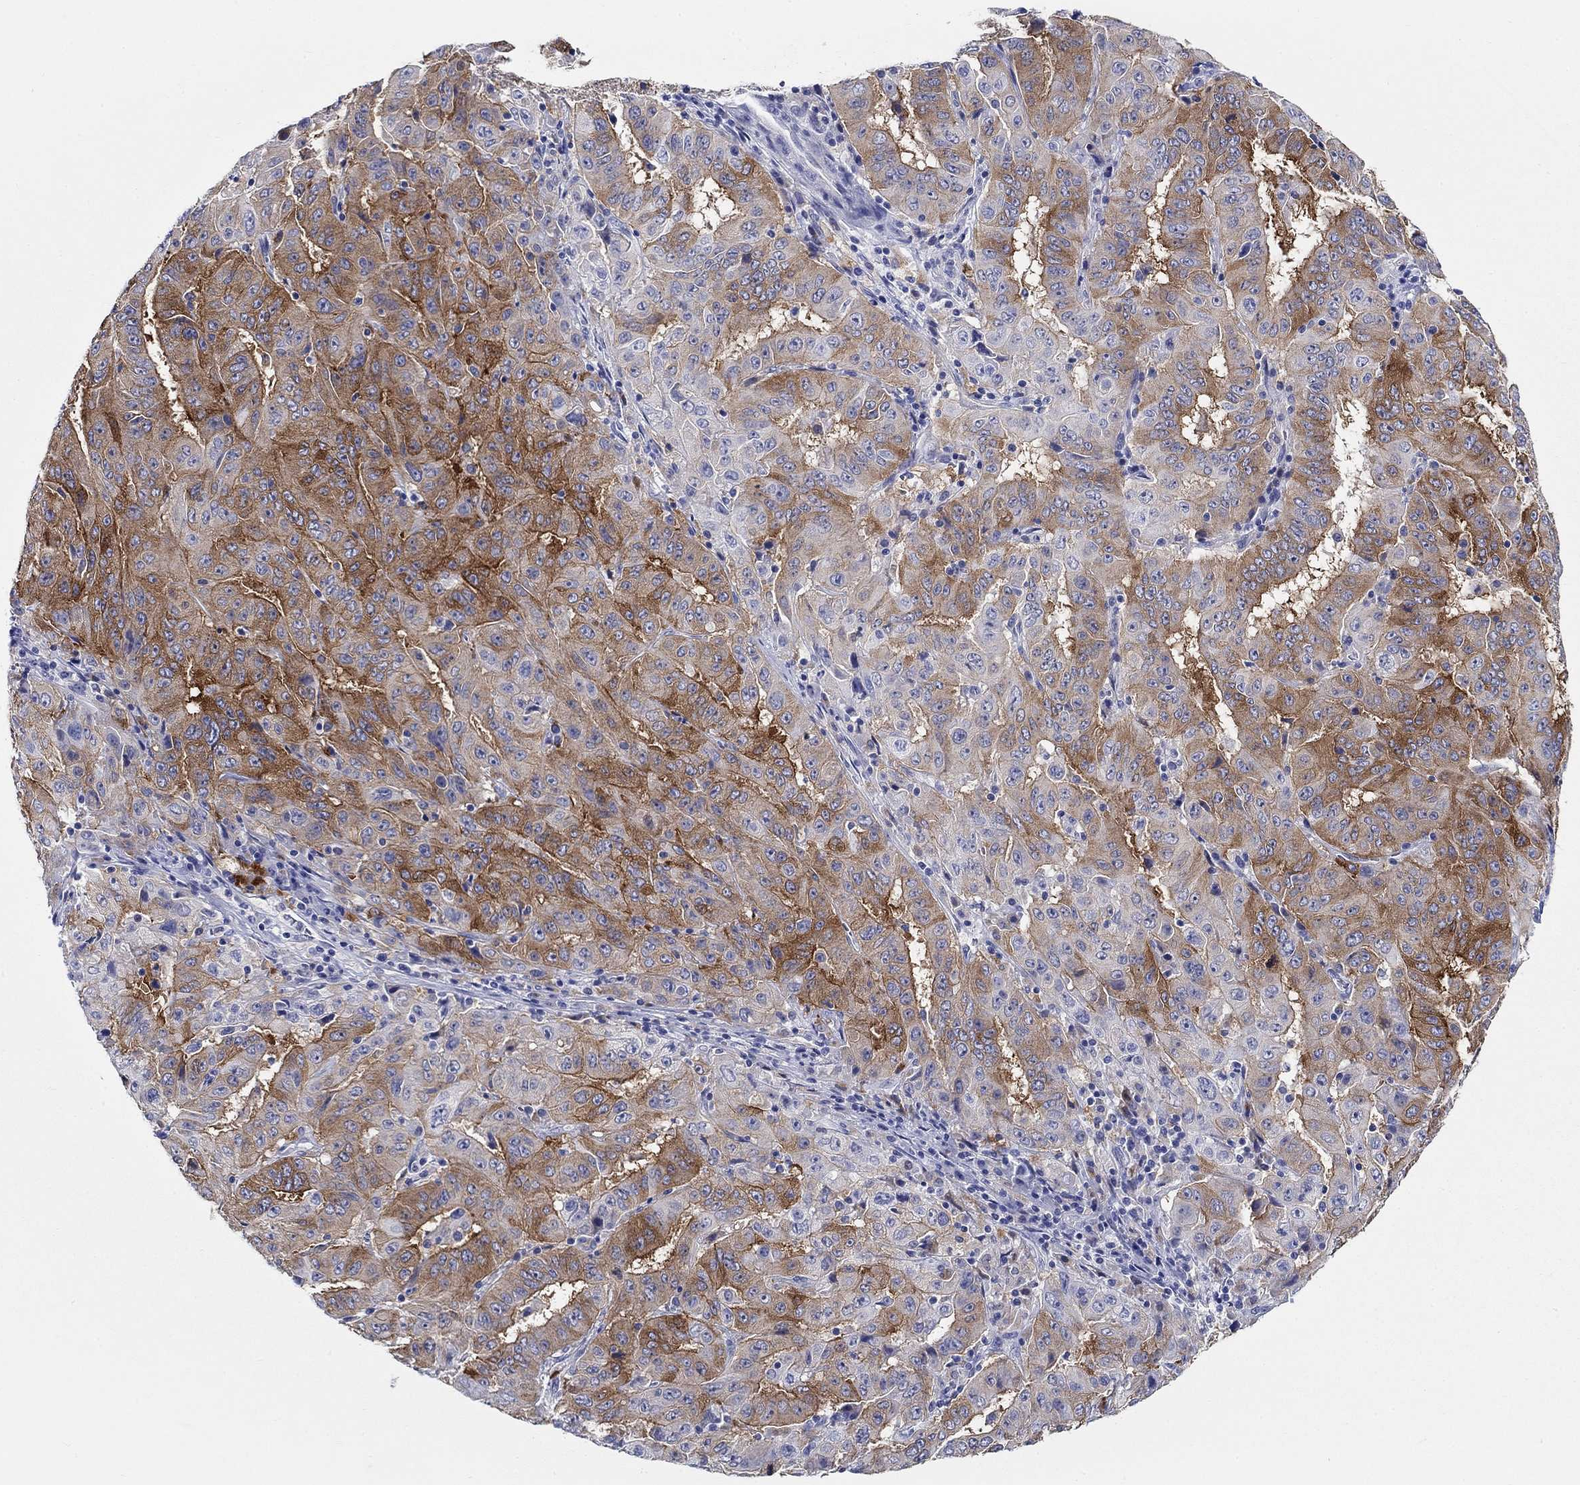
{"staining": {"intensity": "strong", "quantity": "<25%", "location": "cytoplasmic/membranous"}, "tissue": "pancreatic cancer", "cell_type": "Tumor cells", "image_type": "cancer", "snomed": [{"axis": "morphology", "description": "Adenocarcinoma, NOS"}, {"axis": "topography", "description": "Pancreas"}], "caption": "Immunohistochemical staining of pancreatic cancer (adenocarcinoma) reveals strong cytoplasmic/membranous protein positivity in approximately <25% of tumor cells.", "gene": "RAP1GAP", "patient": {"sex": "male", "age": 63}}